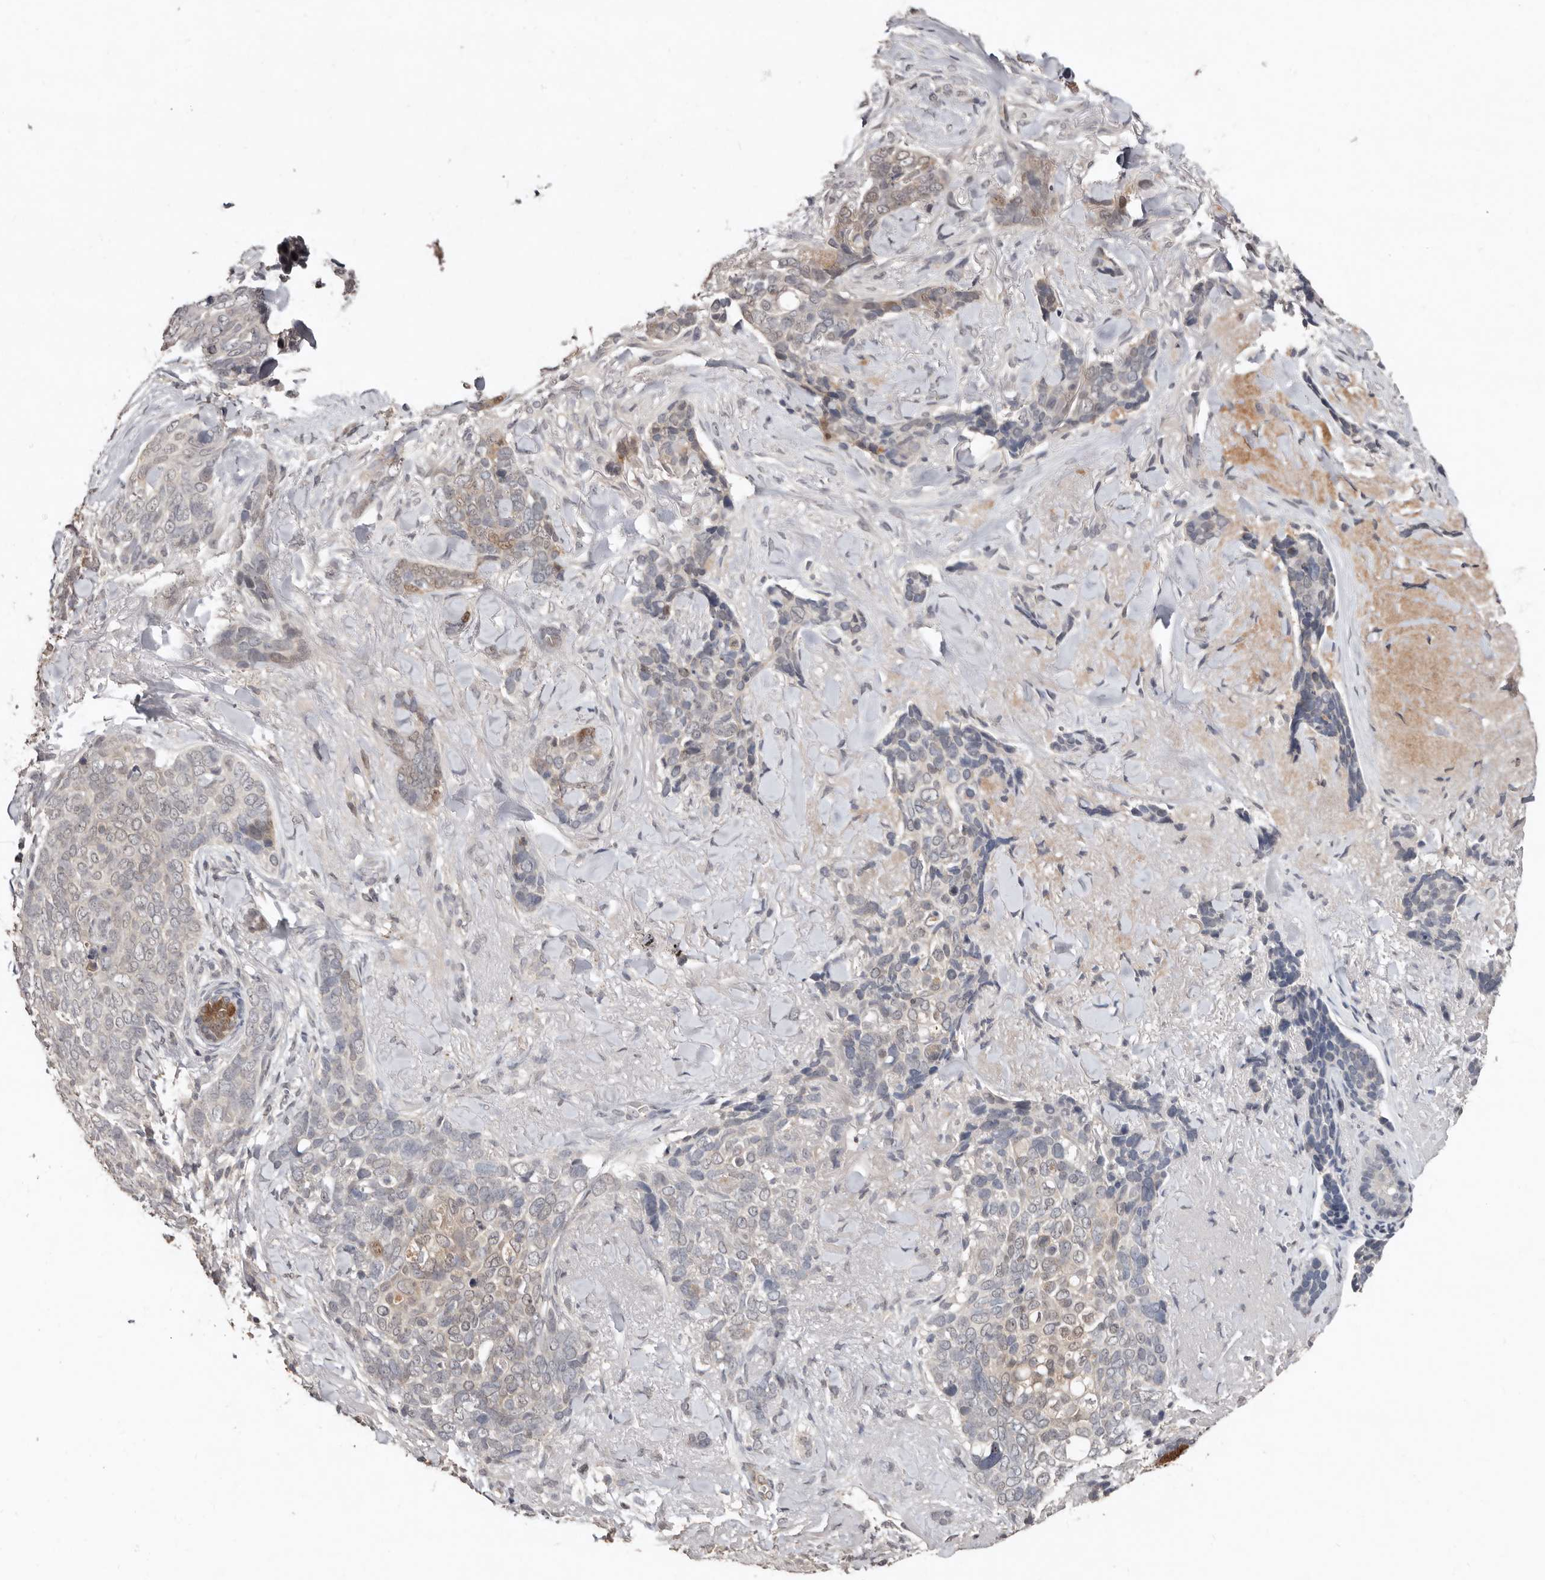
{"staining": {"intensity": "weak", "quantity": "<25%", "location": "cytoplasmic/membranous,nuclear"}, "tissue": "skin cancer", "cell_type": "Tumor cells", "image_type": "cancer", "snomed": [{"axis": "morphology", "description": "Basal cell carcinoma"}, {"axis": "topography", "description": "Skin"}], "caption": "This is a image of immunohistochemistry staining of skin basal cell carcinoma, which shows no staining in tumor cells.", "gene": "SULT1E1", "patient": {"sex": "female", "age": 82}}